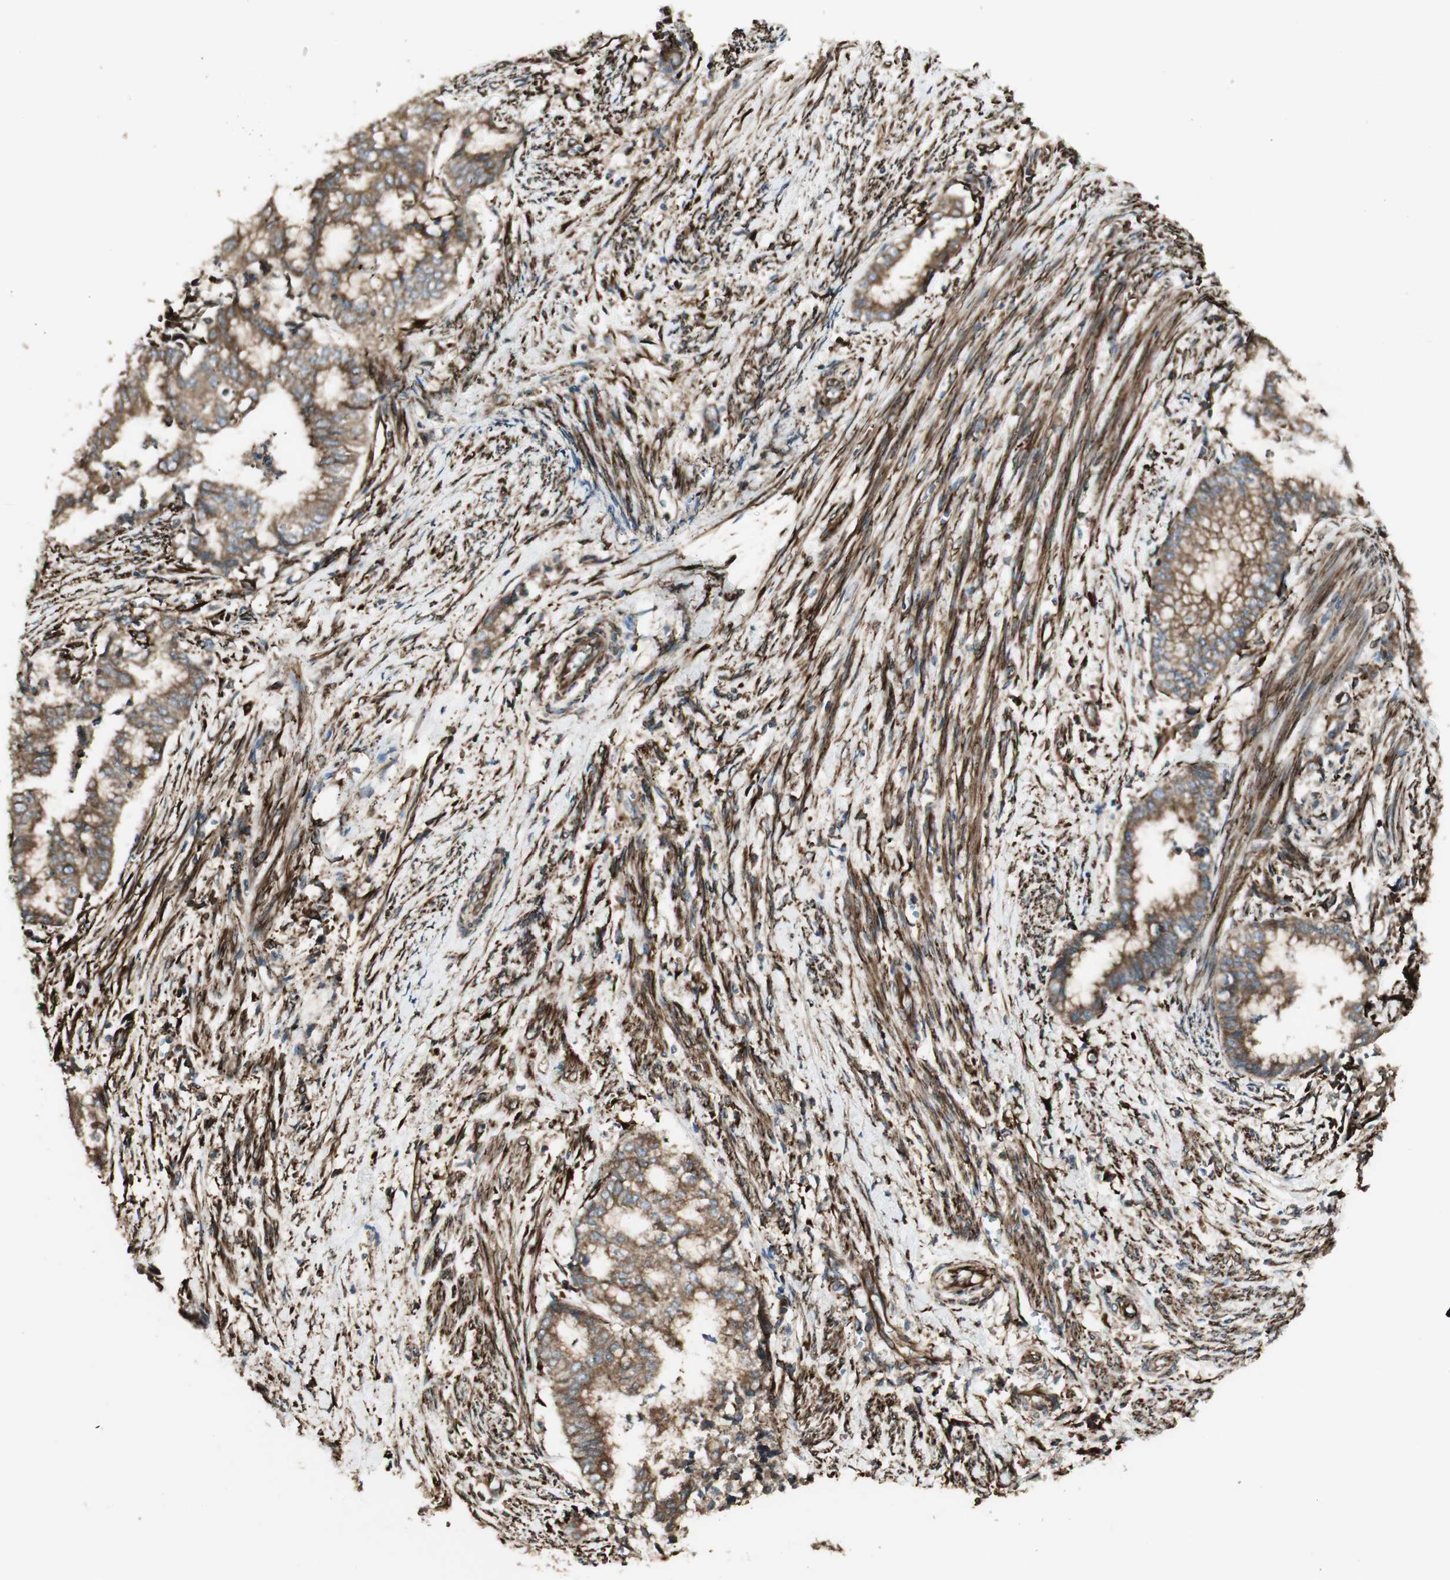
{"staining": {"intensity": "moderate", "quantity": ">75%", "location": "cytoplasmic/membranous"}, "tissue": "endometrial cancer", "cell_type": "Tumor cells", "image_type": "cancer", "snomed": [{"axis": "morphology", "description": "Necrosis, NOS"}, {"axis": "morphology", "description": "Adenocarcinoma, NOS"}, {"axis": "topography", "description": "Endometrium"}], "caption": "Endometrial cancer stained with DAB IHC exhibits medium levels of moderate cytoplasmic/membranous staining in approximately >75% of tumor cells.", "gene": "PRKG1", "patient": {"sex": "female", "age": 79}}